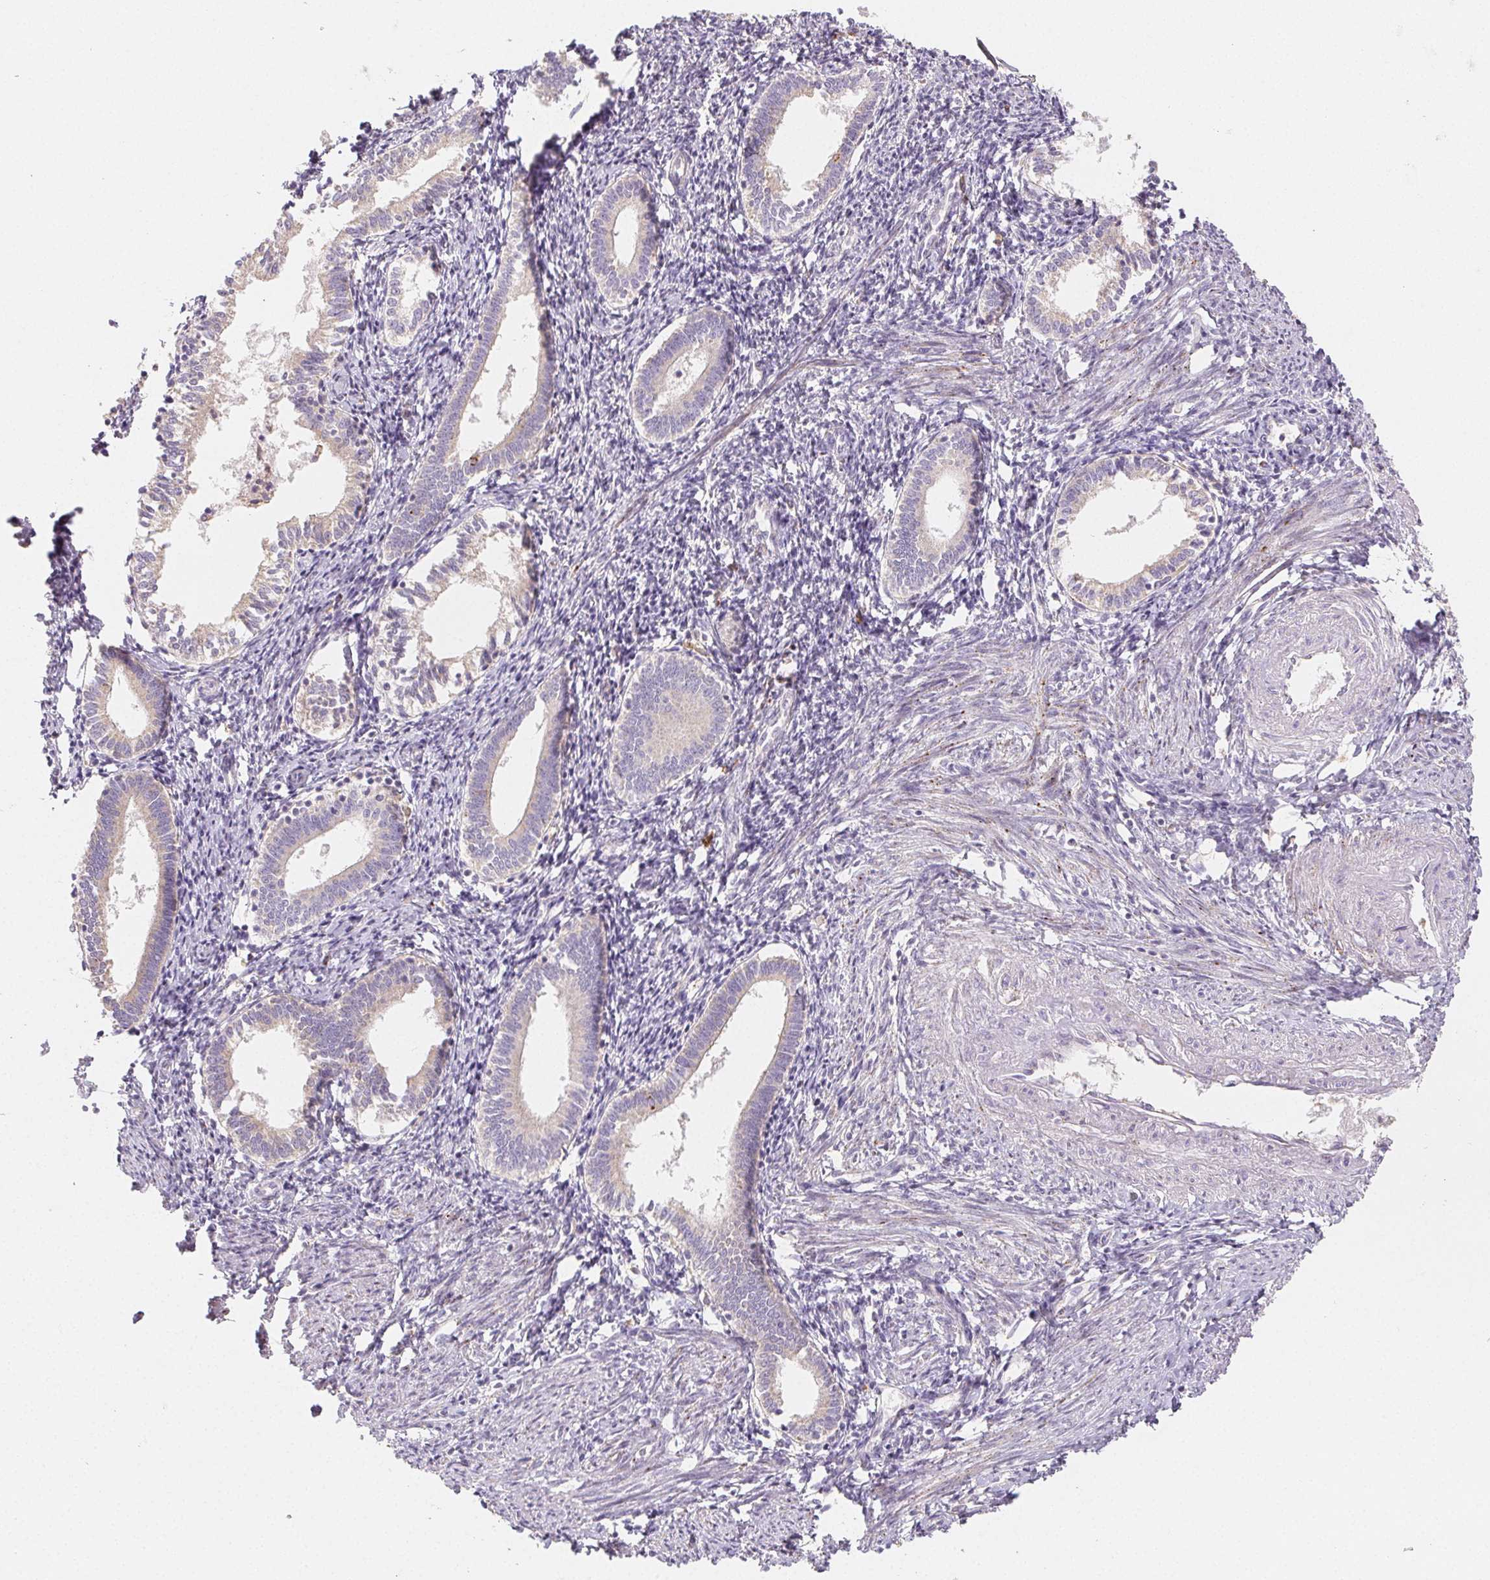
{"staining": {"intensity": "negative", "quantity": "none", "location": "none"}, "tissue": "endometrium", "cell_type": "Cells in endometrial stroma", "image_type": "normal", "snomed": [{"axis": "morphology", "description": "Normal tissue, NOS"}, {"axis": "topography", "description": "Endometrium"}], "caption": "There is no significant staining in cells in endometrial stroma of endometrium.", "gene": "ACVR1B", "patient": {"sex": "female", "age": 41}}